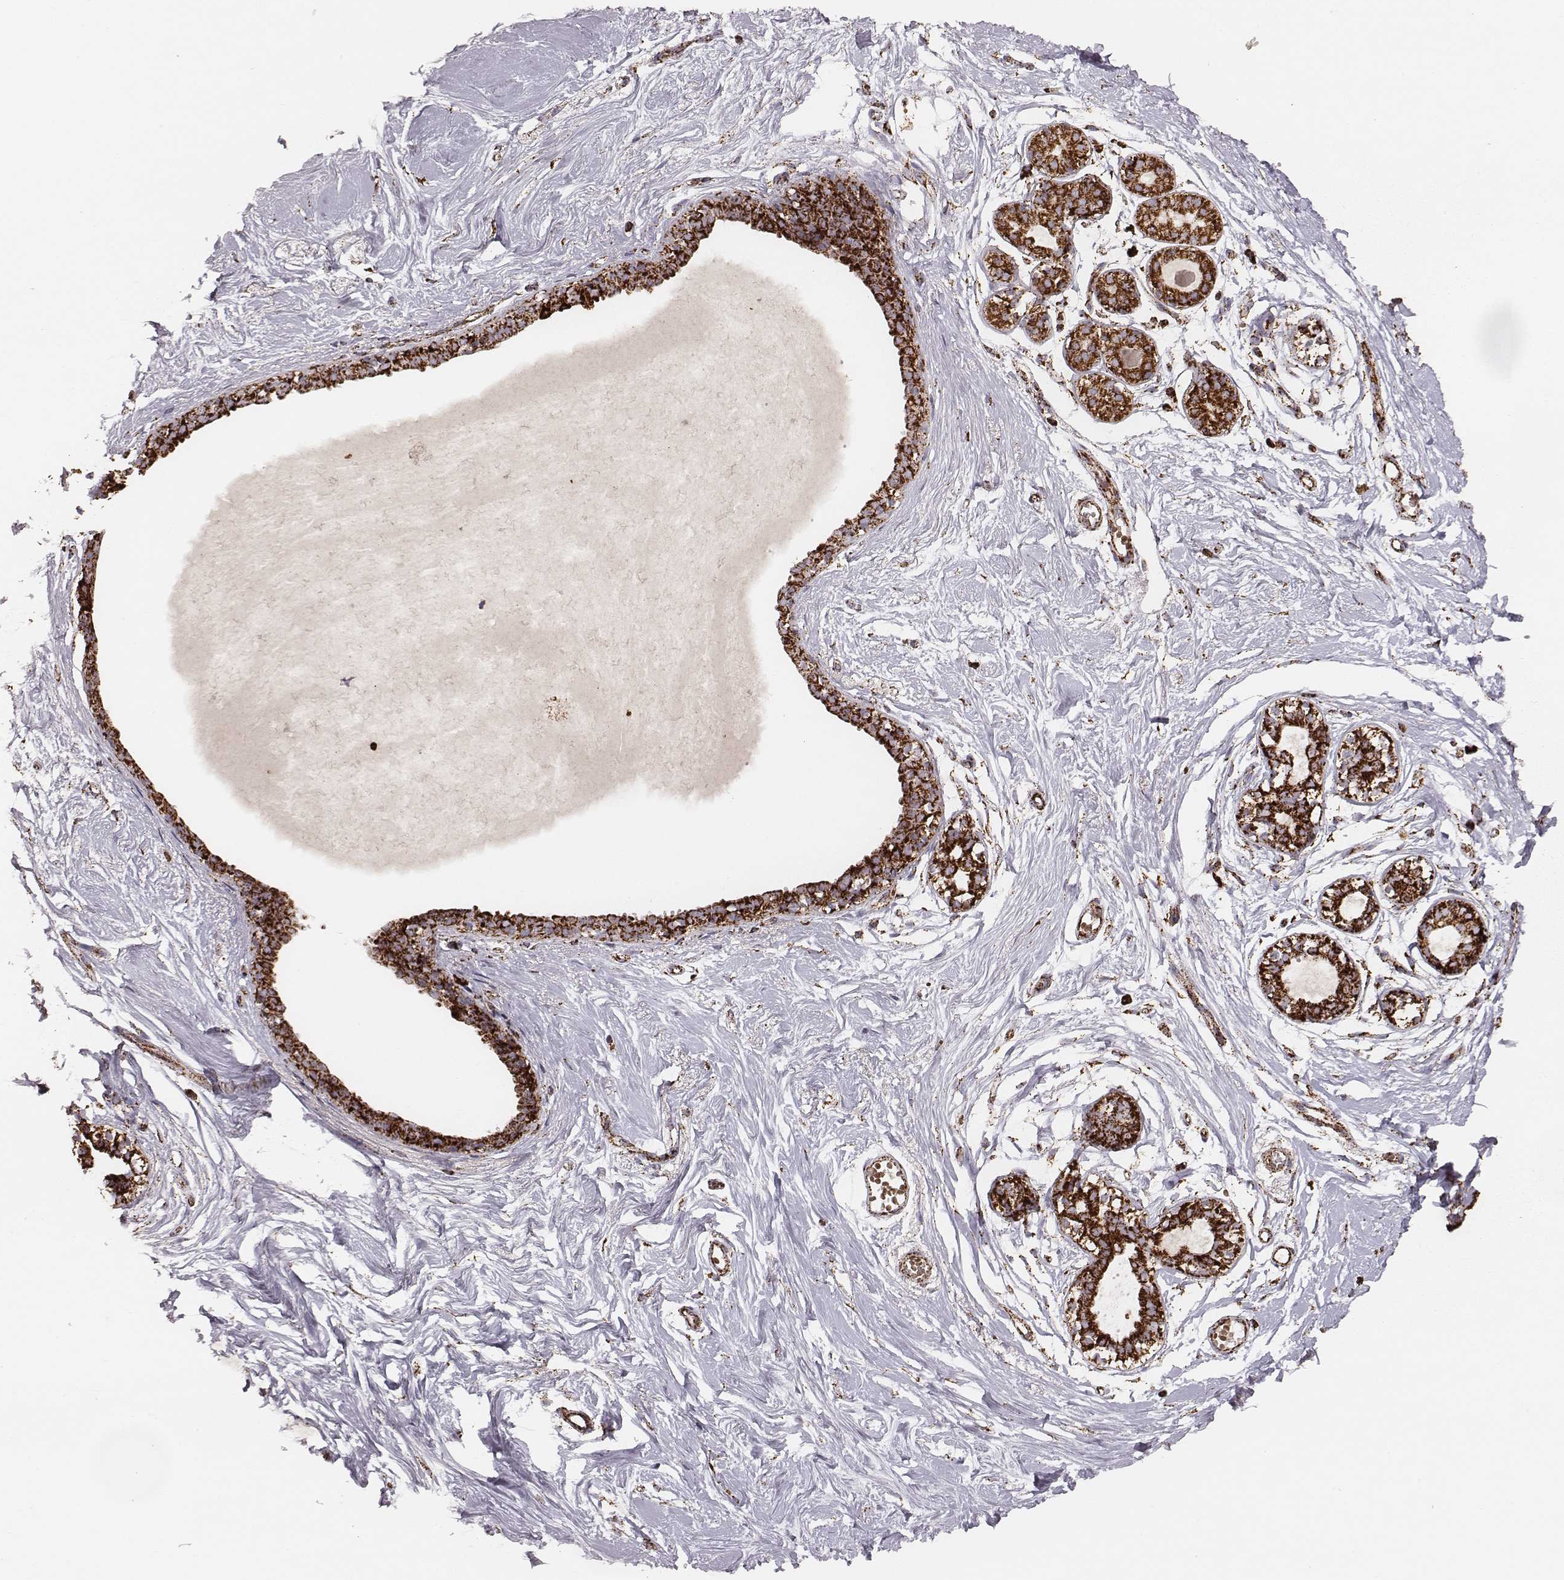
{"staining": {"intensity": "moderate", "quantity": ">75%", "location": "cytoplasmic/membranous"}, "tissue": "breast", "cell_type": "Adipocytes", "image_type": "normal", "snomed": [{"axis": "morphology", "description": "Normal tissue, NOS"}, {"axis": "topography", "description": "Breast"}], "caption": "Protein staining shows moderate cytoplasmic/membranous staining in approximately >75% of adipocytes in benign breast.", "gene": "TUFM", "patient": {"sex": "female", "age": 49}}